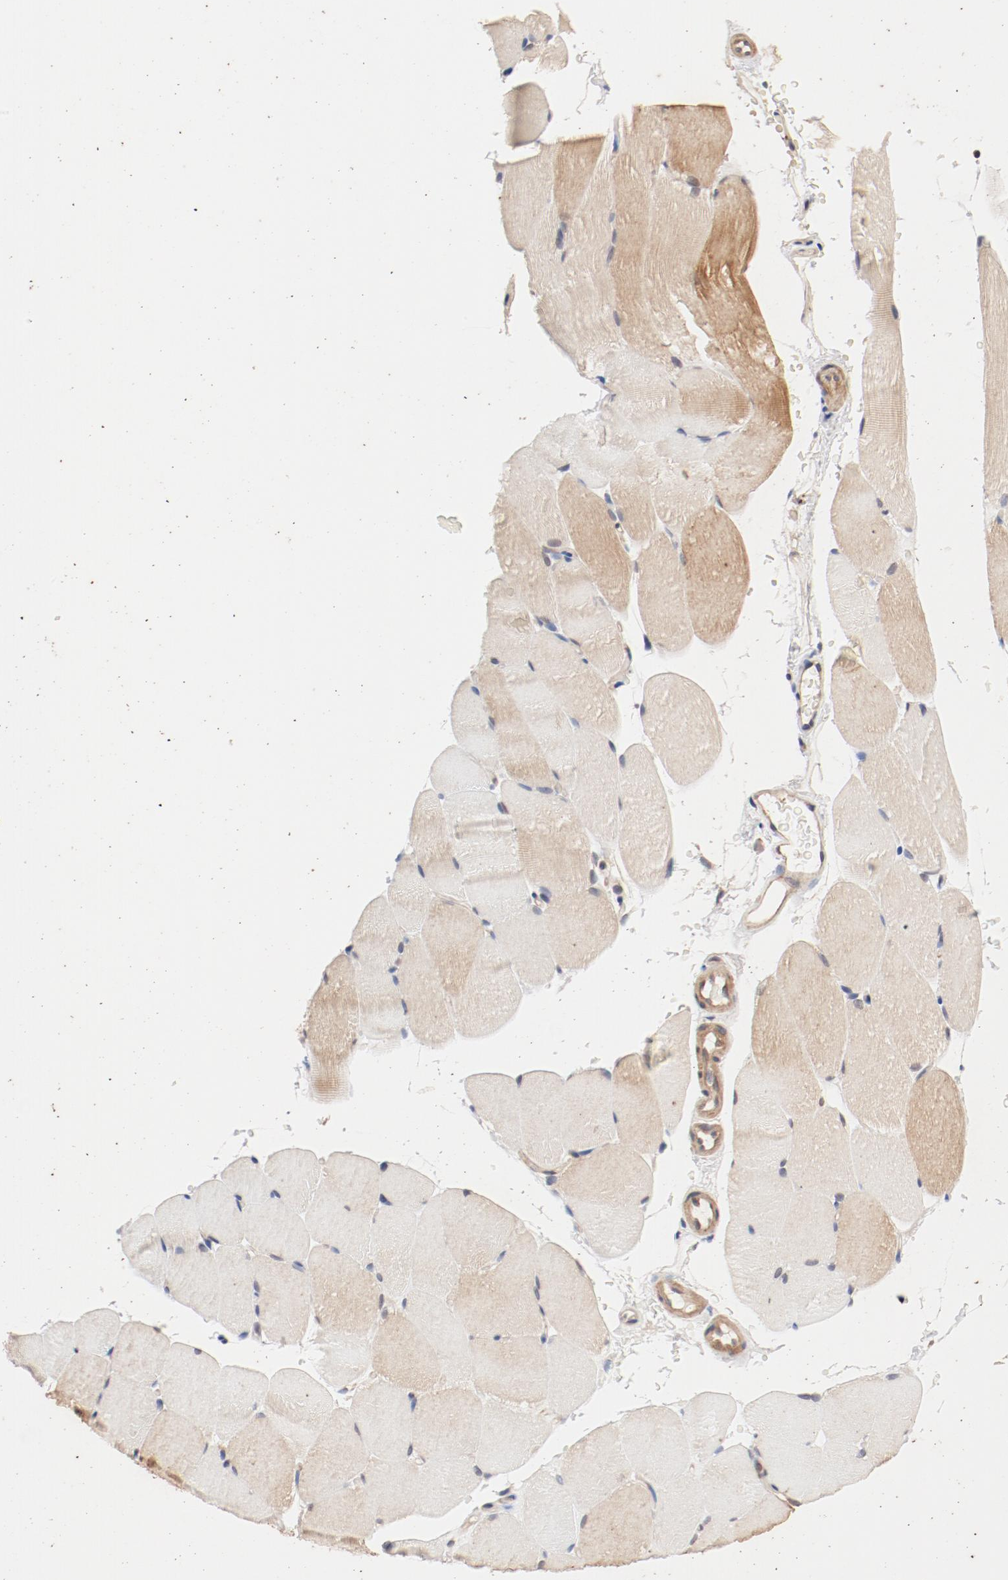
{"staining": {"intensity": "moderate", "quantity": "<25%", "location": "cytoplasmic/membranous"}, "tissue": "skeletal muscle", "cell_type": "Myocytes", "image_type": "normal", "snomed": [{"axis": "morphology", "description": "Normal tissue, NOS"}, {"axis": "topography", "description": "Skeletal muscle"}], "caption": "Moderate cytoplasmic/membranous positivity is appreciated in about <25% of myocytes in unremarkable skeletal muscle. The protein is shown in brown color, while the nuclei are stained blue.", "gene": "UBE2J1", "patient": {"sex": "female", "age": 37}}